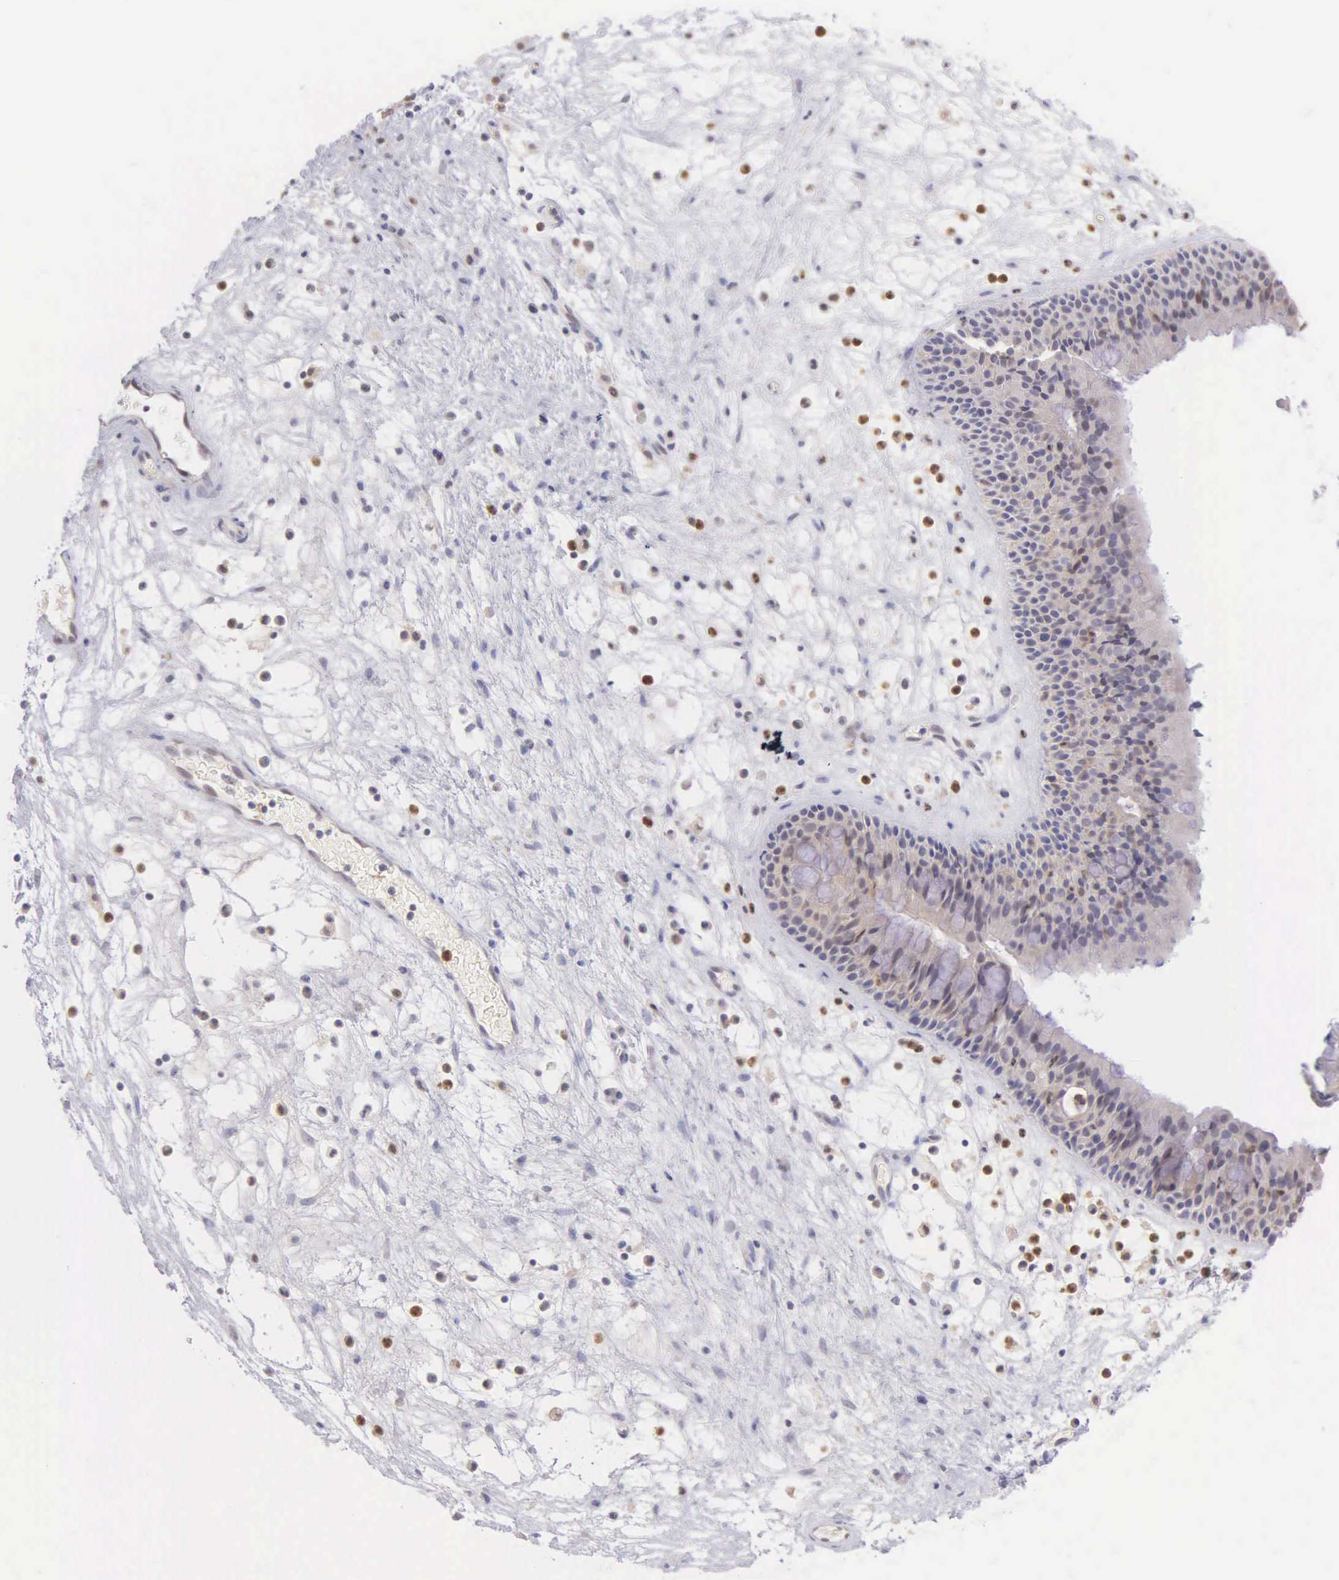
{"staining": {"intensity": "negative", "quantity": "none", "location": "none"}, "tissue": "nasopharynx", "cell_type": "Respiratory epithelial cells", "image_type": "normal", "snomed": [{"axis": "morphology", "description": "Normal tissue, NOS"}, {"axis": "topography", "description": "Nasopharynx"}], "caption": "High power microscopy micrograph of an IHC micrograph of unremarkable nasopharynx, revealing no significant expression in respiratory epithelial cells.", "gene": "BID", "patient": {"sex": "male", "age": 63}}